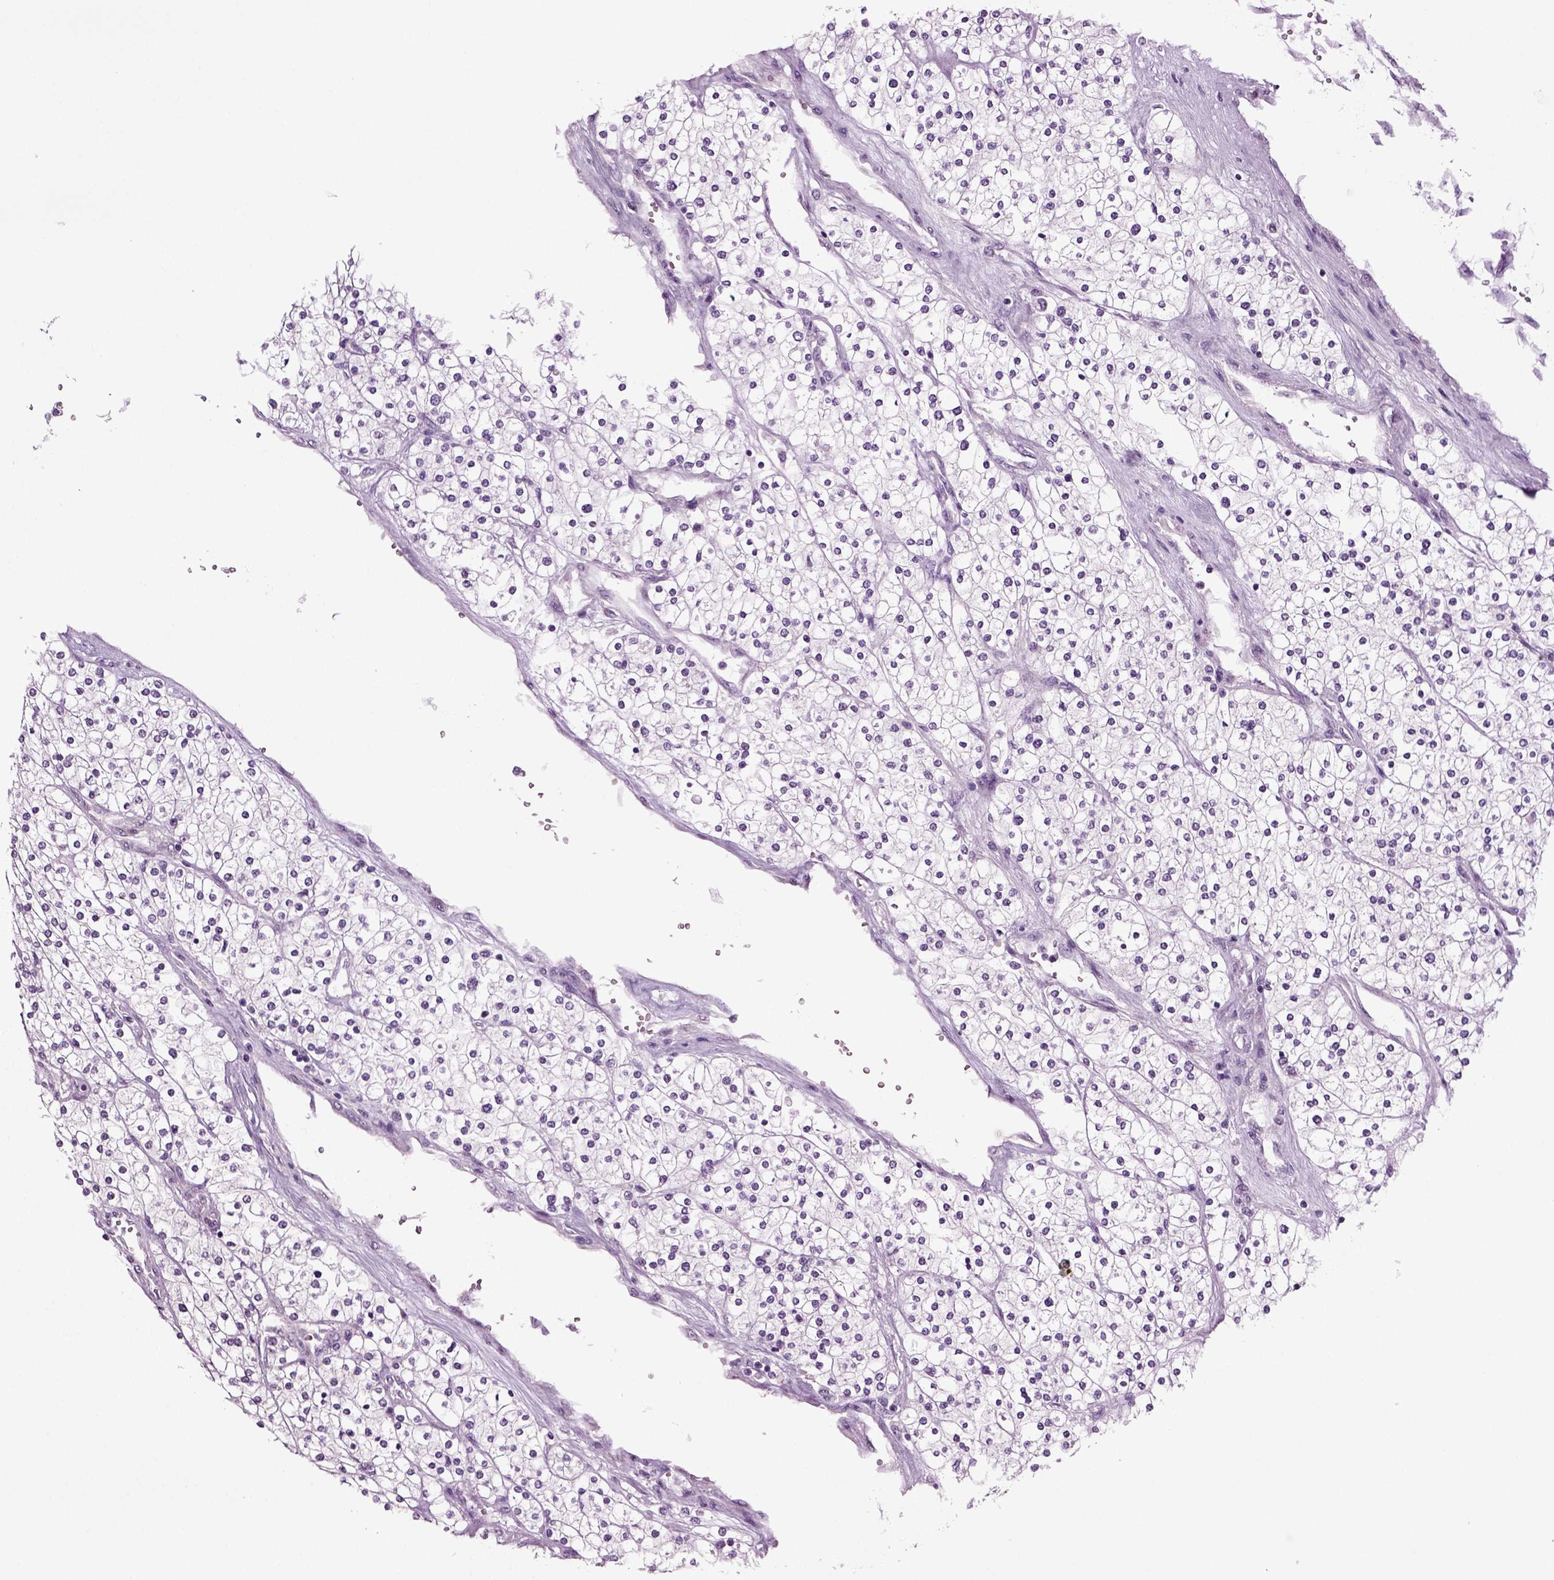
{"staining": {"intensity": "negative", "quantity": "none", "location": "none"}, "tissue": "renal cancer", "cell_type": "Tumor cells", "image_type": "cancer", "snomed": [{"axis": "morphology", "description": "Adenocarcinoma, NOS"}, {"axis": "topography", "description": "Kidney"}], "caption": "Tumor cells show no significant staining in renal cancer.", "gene": "PLCH2", "patient": {"sex": "male", "age": 80}}